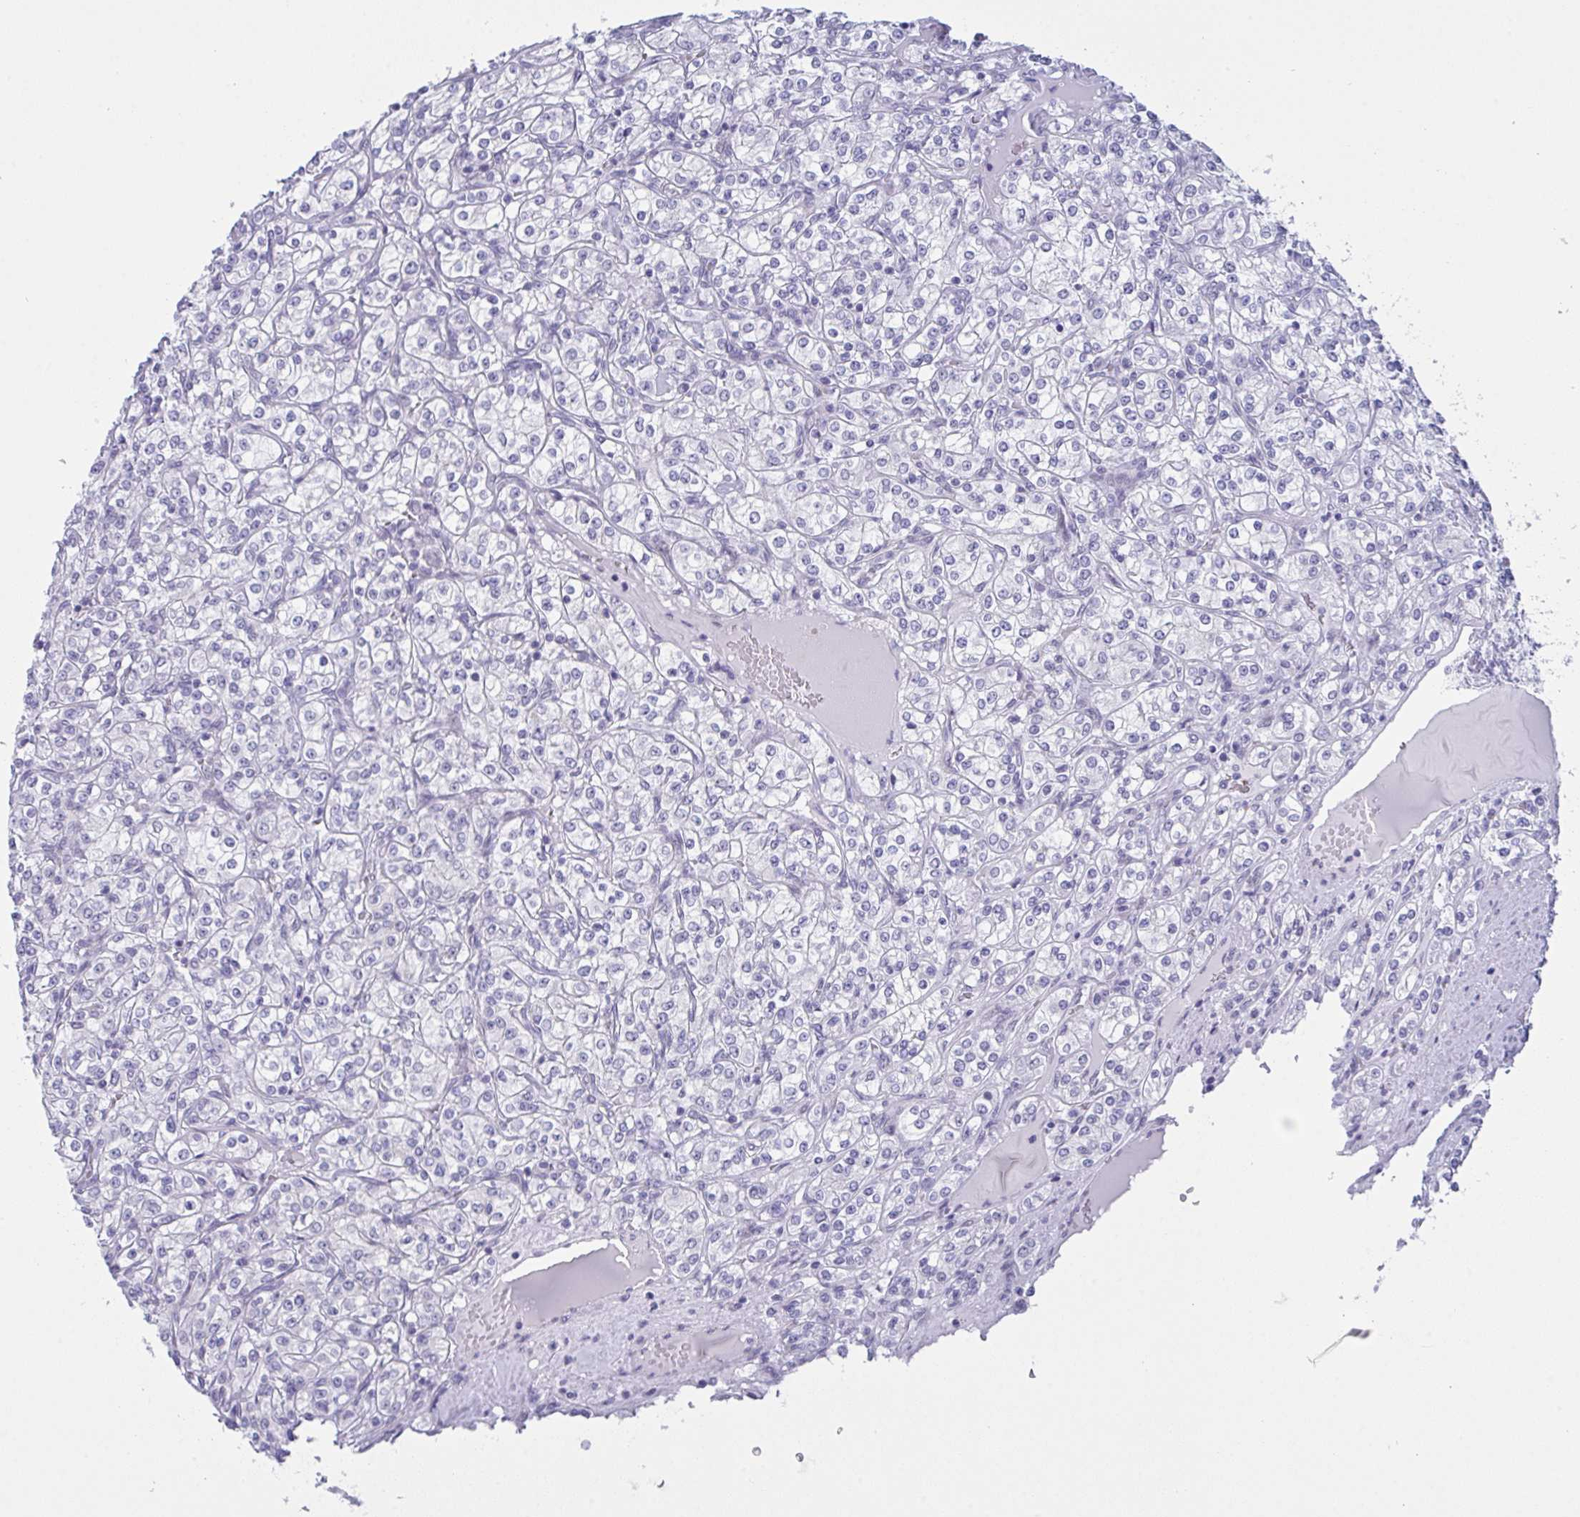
{"staining": {"intensity": "negative", "quantity": "none", "location": "none"}, "tissue": "renal cancer", "cell_type": "Tumor cells", "image_type": "cancer", "snomed": [{"axis": "morphology", "description": "Adenocarcinoma, NOS"}, {"axis": "topography", "description": "Kidney"}], "caption": "Immunohistochemistry (IHC) of adenocarcinoma (renal) exhibits no expression in tumor cells.", "gene": "FBXL22", "patient": {"sex": "male", "age": 77}}